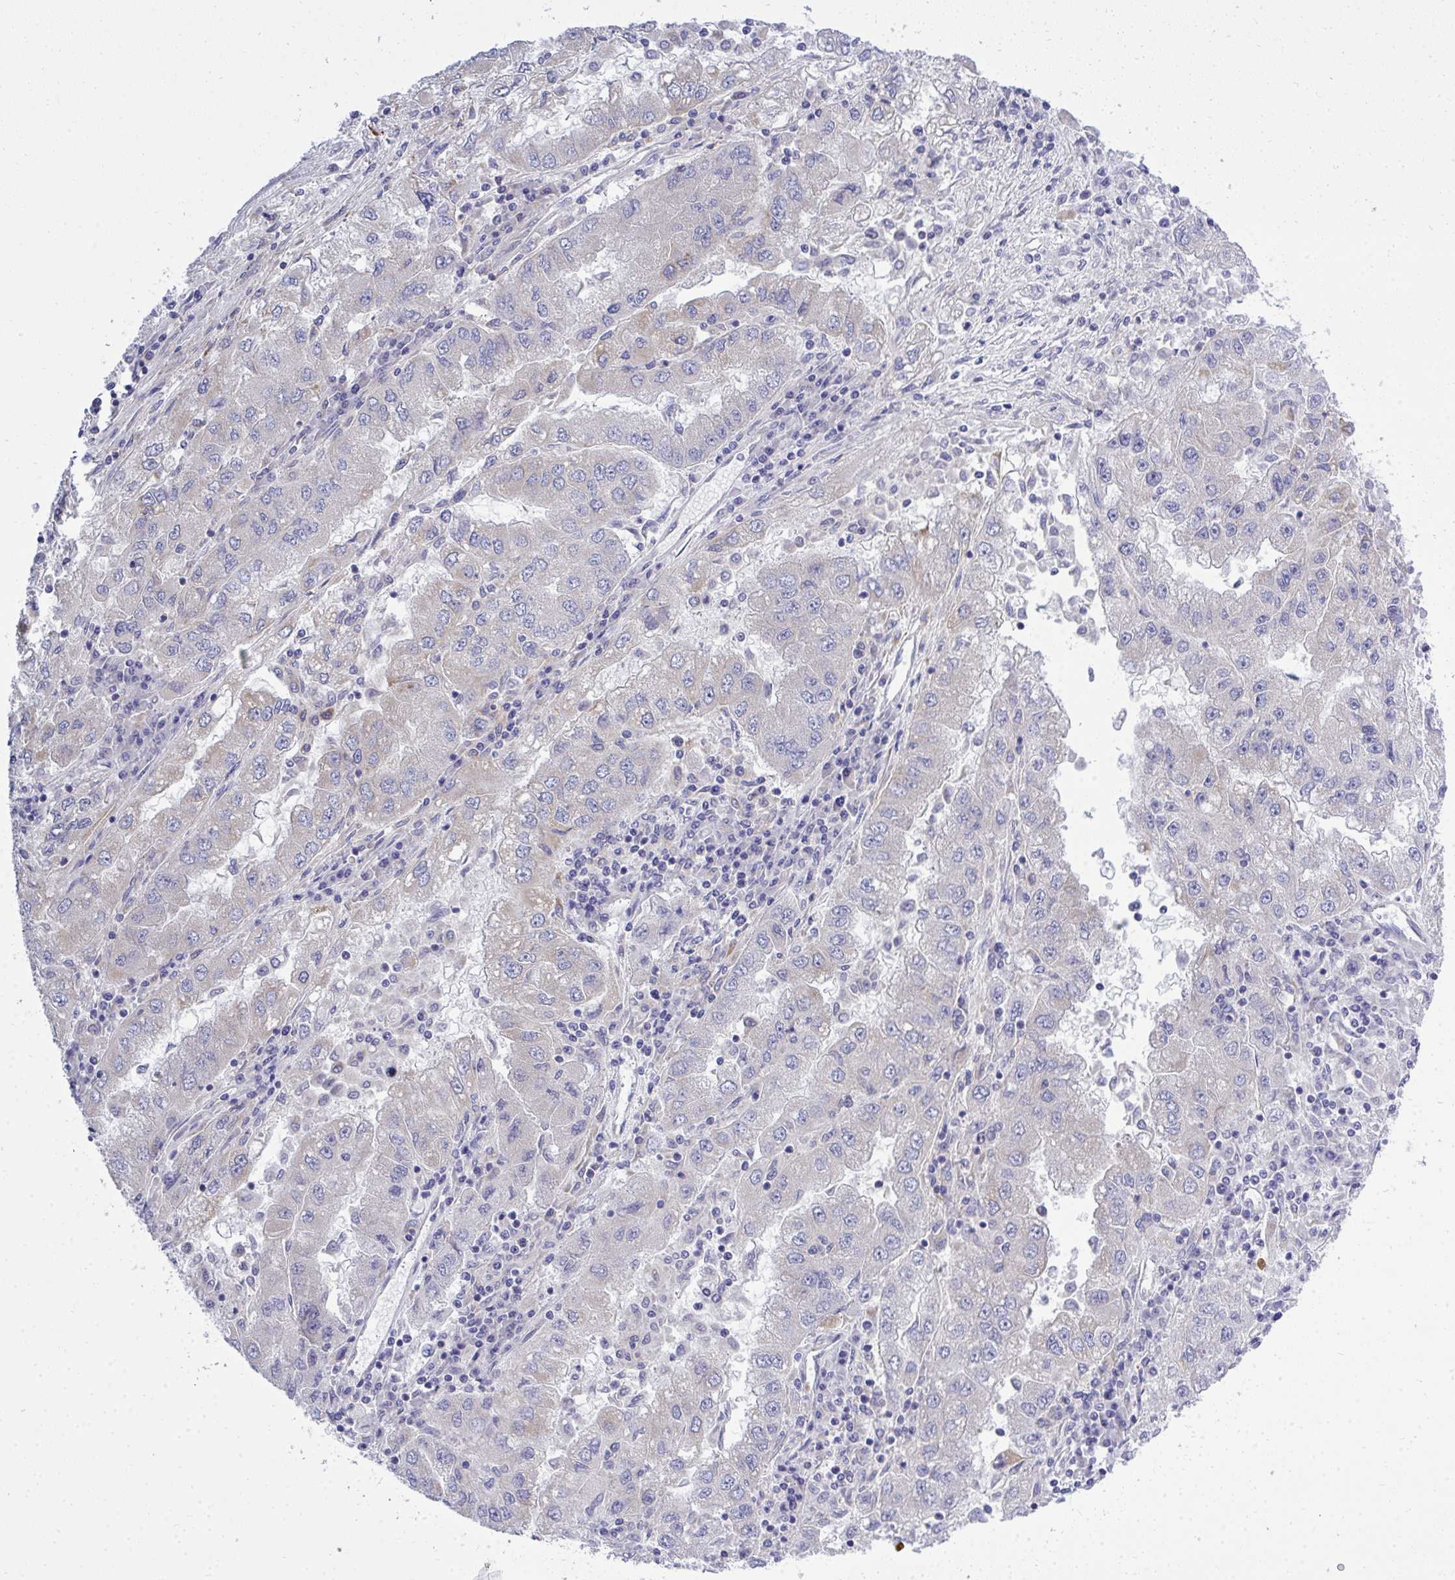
{"staining": {"intensity": "negative", "quantity": "none", "location": "none"}, "tissue": "lung cancer", "cell_type": "Tumor cells", "image_type": "cancer", "snomed": [{"axis": "morphology", "description": "Adenocarcinoma, NOS"}, {"axis": "morphology", "description": "Adenocarcinoma primary or metastatic"}, {"axis": "topography", "description": "Lung"}], "caption": "Immunohistochemical staining of lung adenocarcinoma primary or metastatic exhibits no significant staining in tumor cells.", "gene": "XAF1", "patient": {"sex": "male", "age": 74}}